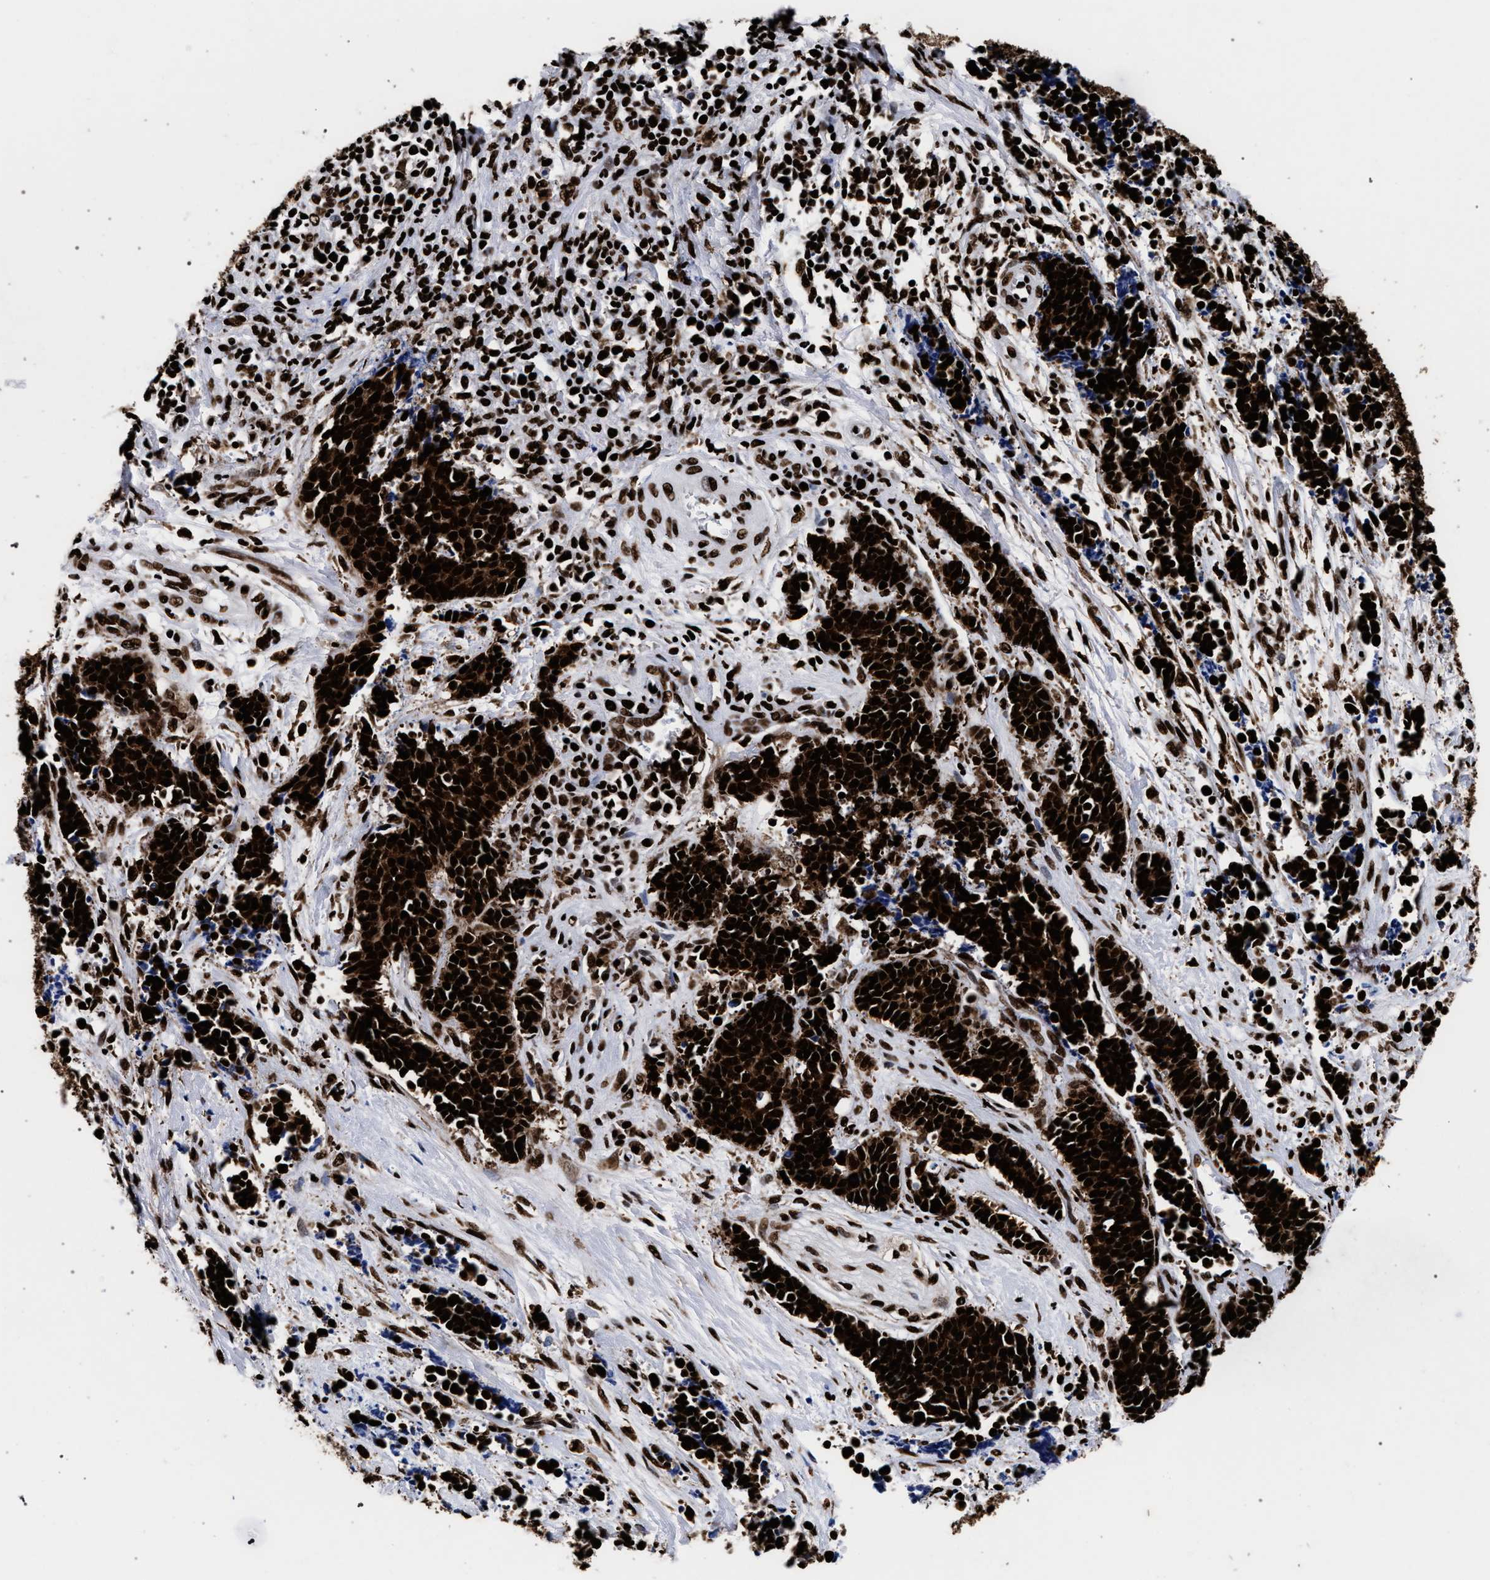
{"staining": {"intensity": "strong", "quantity": ">75%", "location": "cytoplasmic/membranous,nuclear"}, "tissue": "cervical cancer", "cell_type": "Tumor cells", "image_type": "cancer", "snomed": [{"axis": "morphology", "description": "Squamous cell carcinoma, NOS"}, {"axis": "topography", "description": "Cervix"}], "caption": "IHC staining of squamous cell carcinoma (cervical), which shows high levels of strong cytoplasmic/membranous and nuclear positivity in approximately >75% of tumor cells indicating strong cytoplasmic/membranous and nuclear protein expression. The staining was performed using DAB (brown) for protein detection and nuclei were counterstained in hematoxylin (blue).", "gene": "HNRNPA1", "patient": {"sex": "female", "age": 35}}